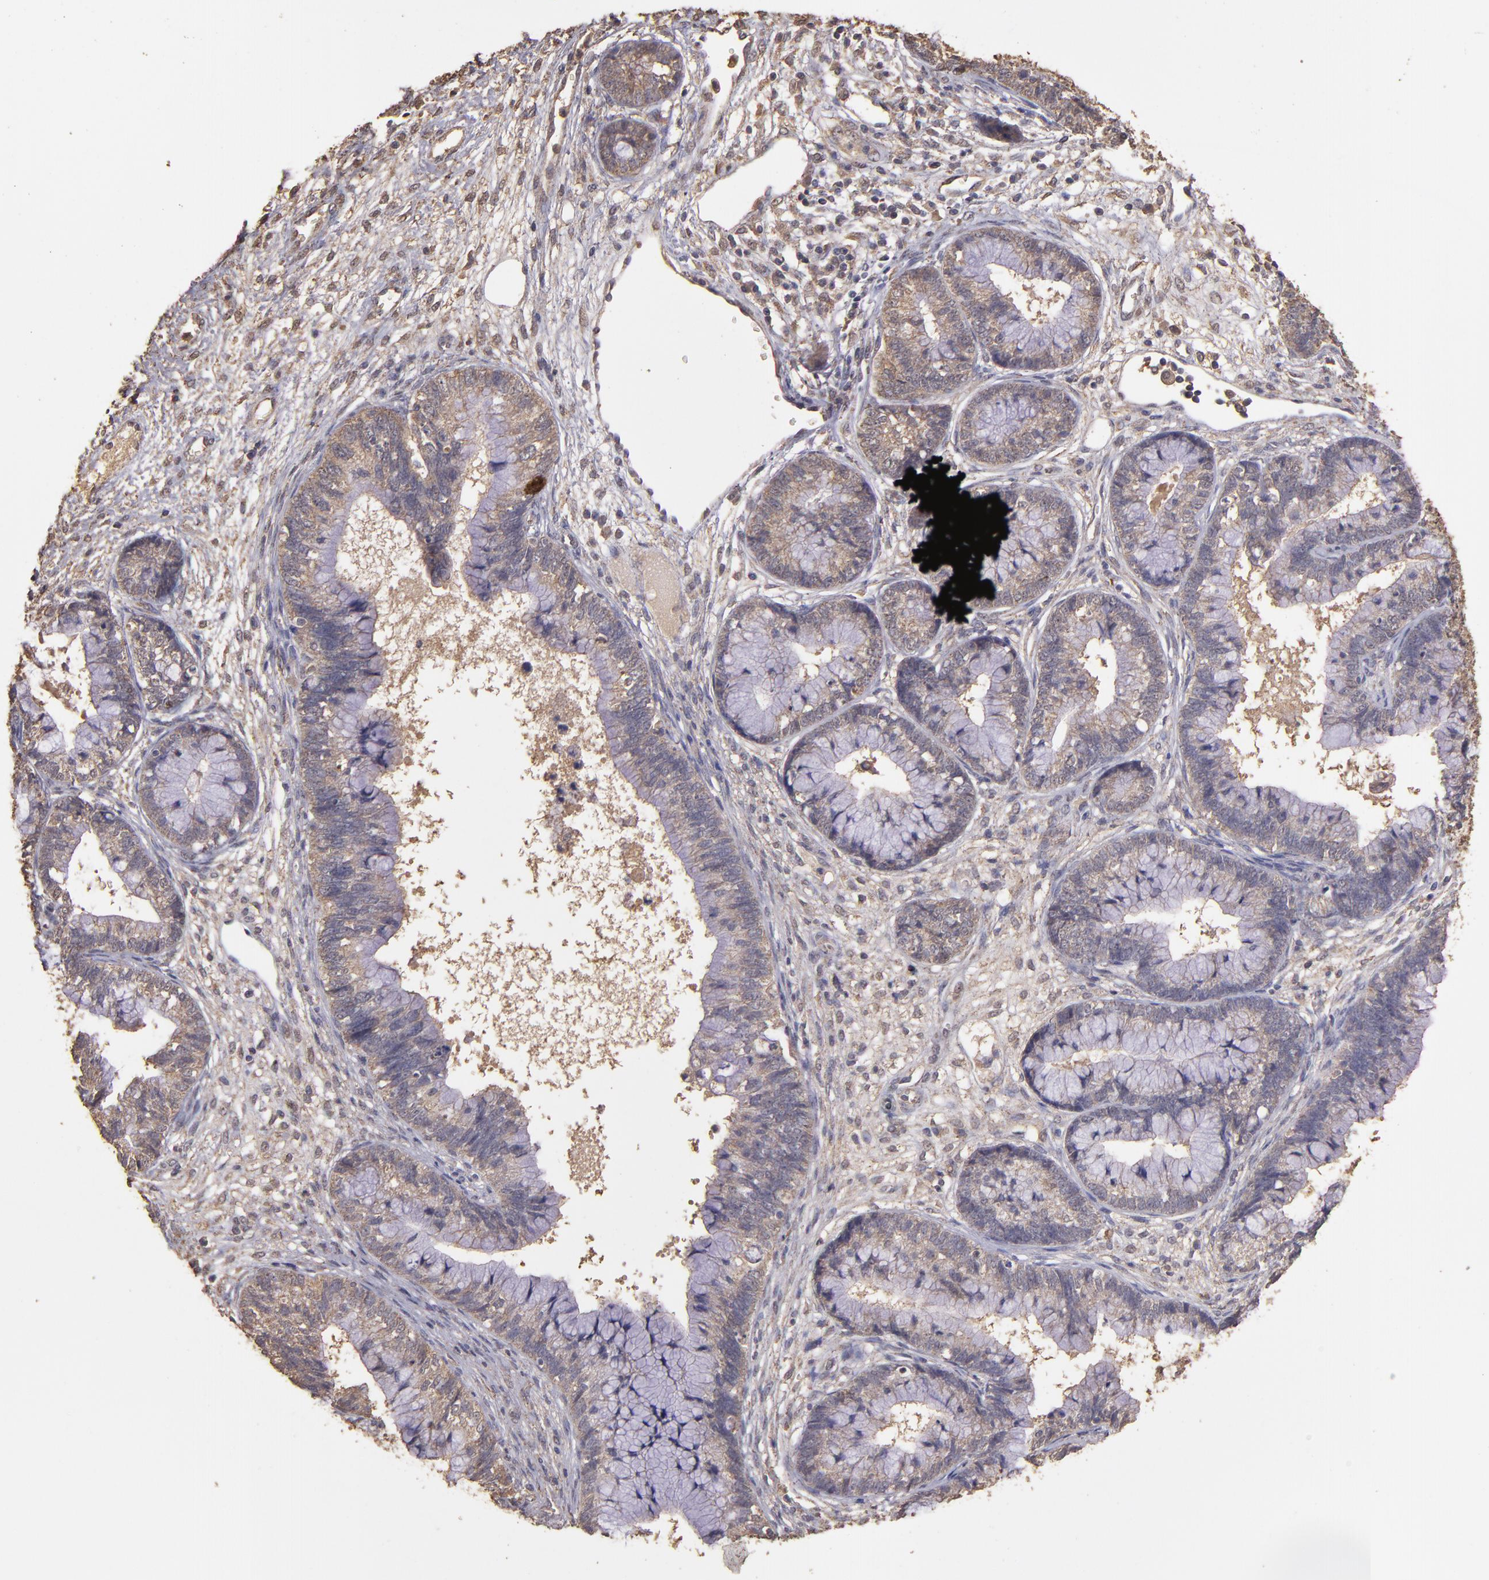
{"staining": {"intensity": "weak", "quantity": ">75%", "location": "cytoplasmic/membranous"}, "tissue": "cervical cancer", "cell_type": "Tumor cells", "image_type": "cancer", "snomed": [{"axis": "morphology", "description": "Adenocarcinoma, NOS"}, {"axis": "topography", "description": "Cervix"}], "caption": "Cervical cancer (adenocarcinoma) tissue exhibits weak cytoplasmic/membranous expression in approximately >75% of tumor cells The staining was performed using DAB (3,3'-diaminobenzidine), with brown indicating positive protein expression. Nuclei are stained blue with hematoxylin.", "gene": "HECTD1", "patient": {"sex": "female", "age": 44}}